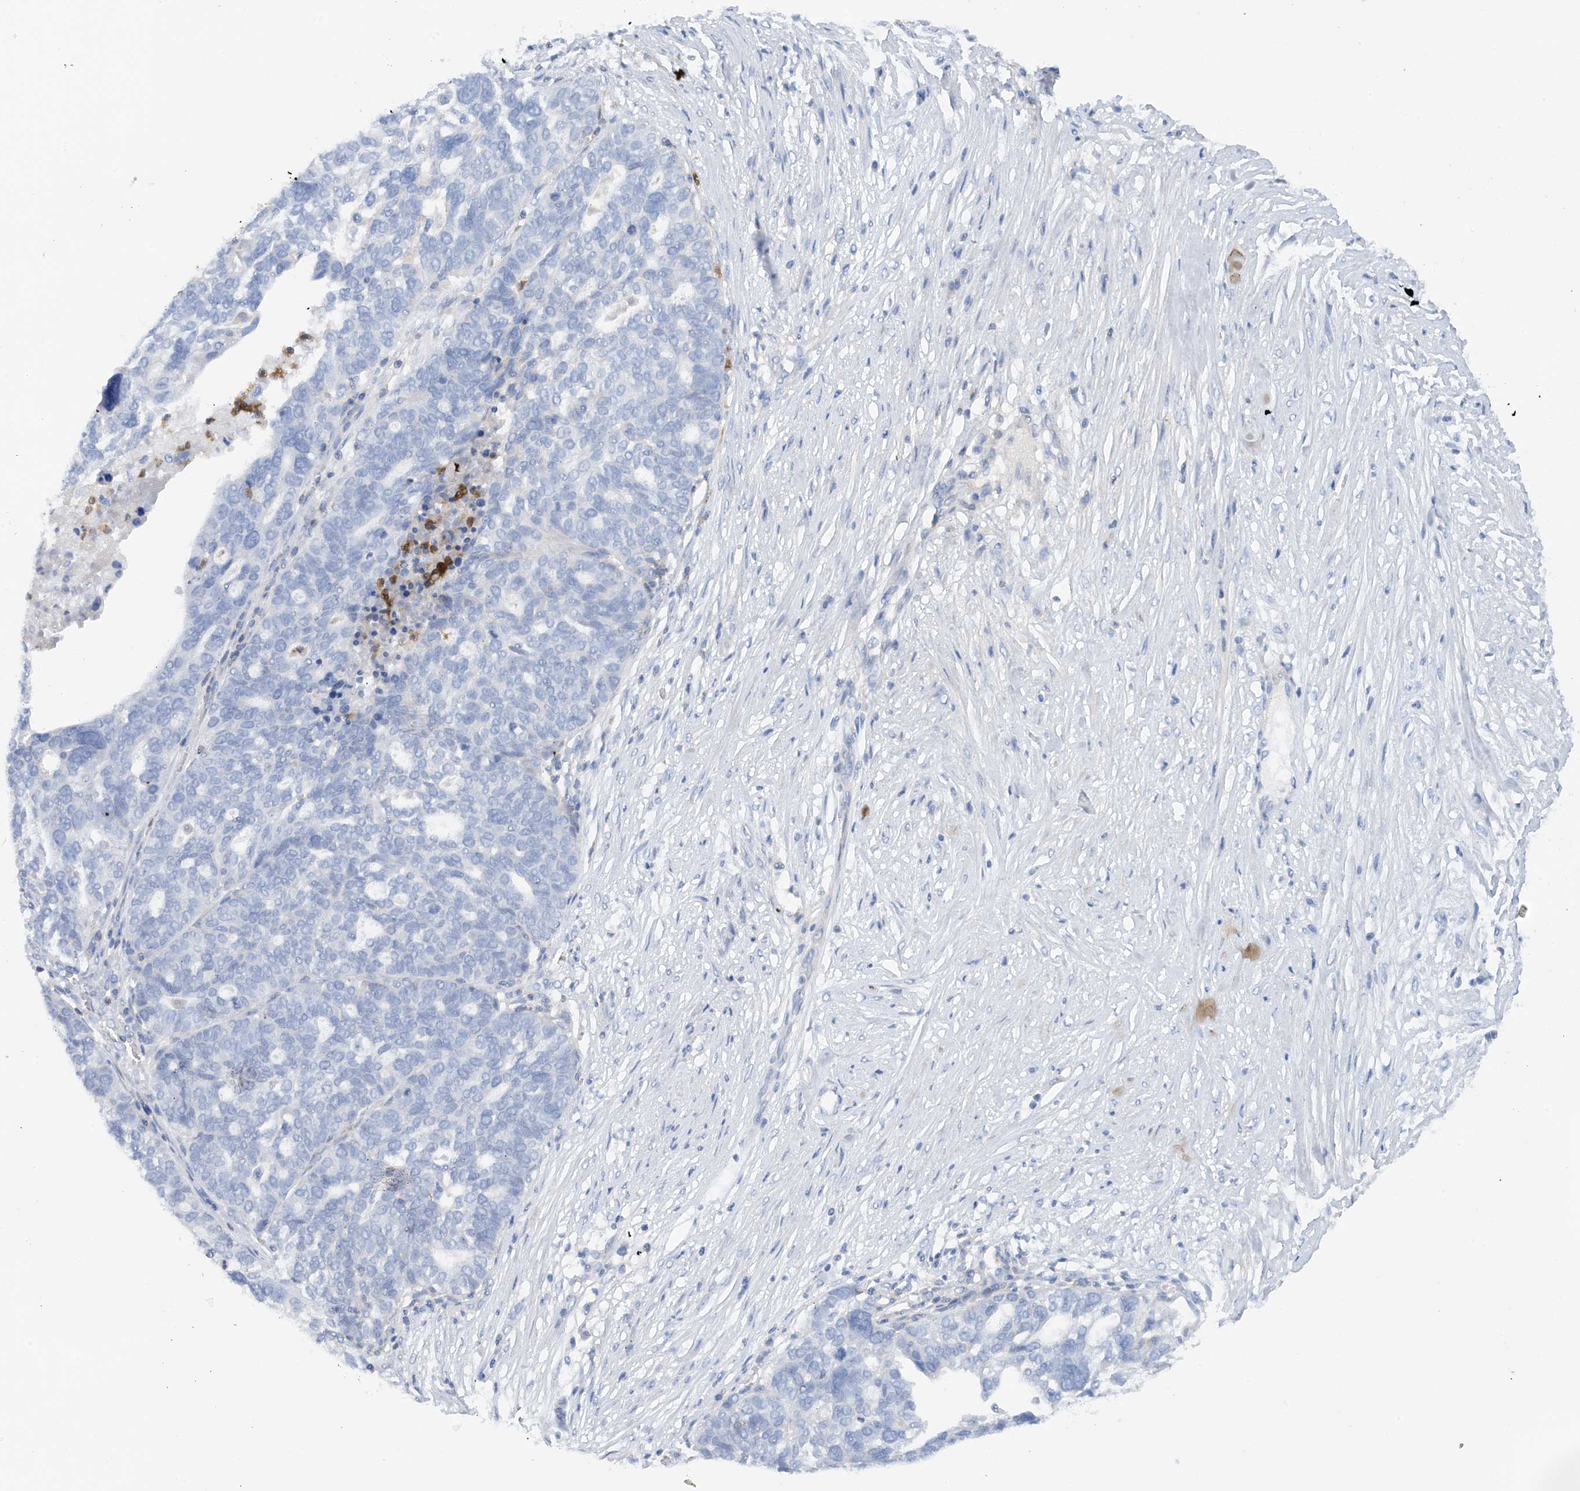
{"staining": {"intensity": "negative", "quantity": "none", "location": "none"}, "tissue": "ovarian cancer", "cell_type": "Tumor cells", "image_type": "cancer", "snomed": [{"axis": "morphology", "description": "Cystadenocarcinoma, serous, NOS"}, {"axis": "topography", "description": "Ovary"}], "caption": "Ovarian cancer (serous cystadenocarcinoma) was stained to show a protein in brown. There is no significant staining in tumor cells.", "gene": "PHACTR2", "patient": {"sex": "female", "age": 59}}